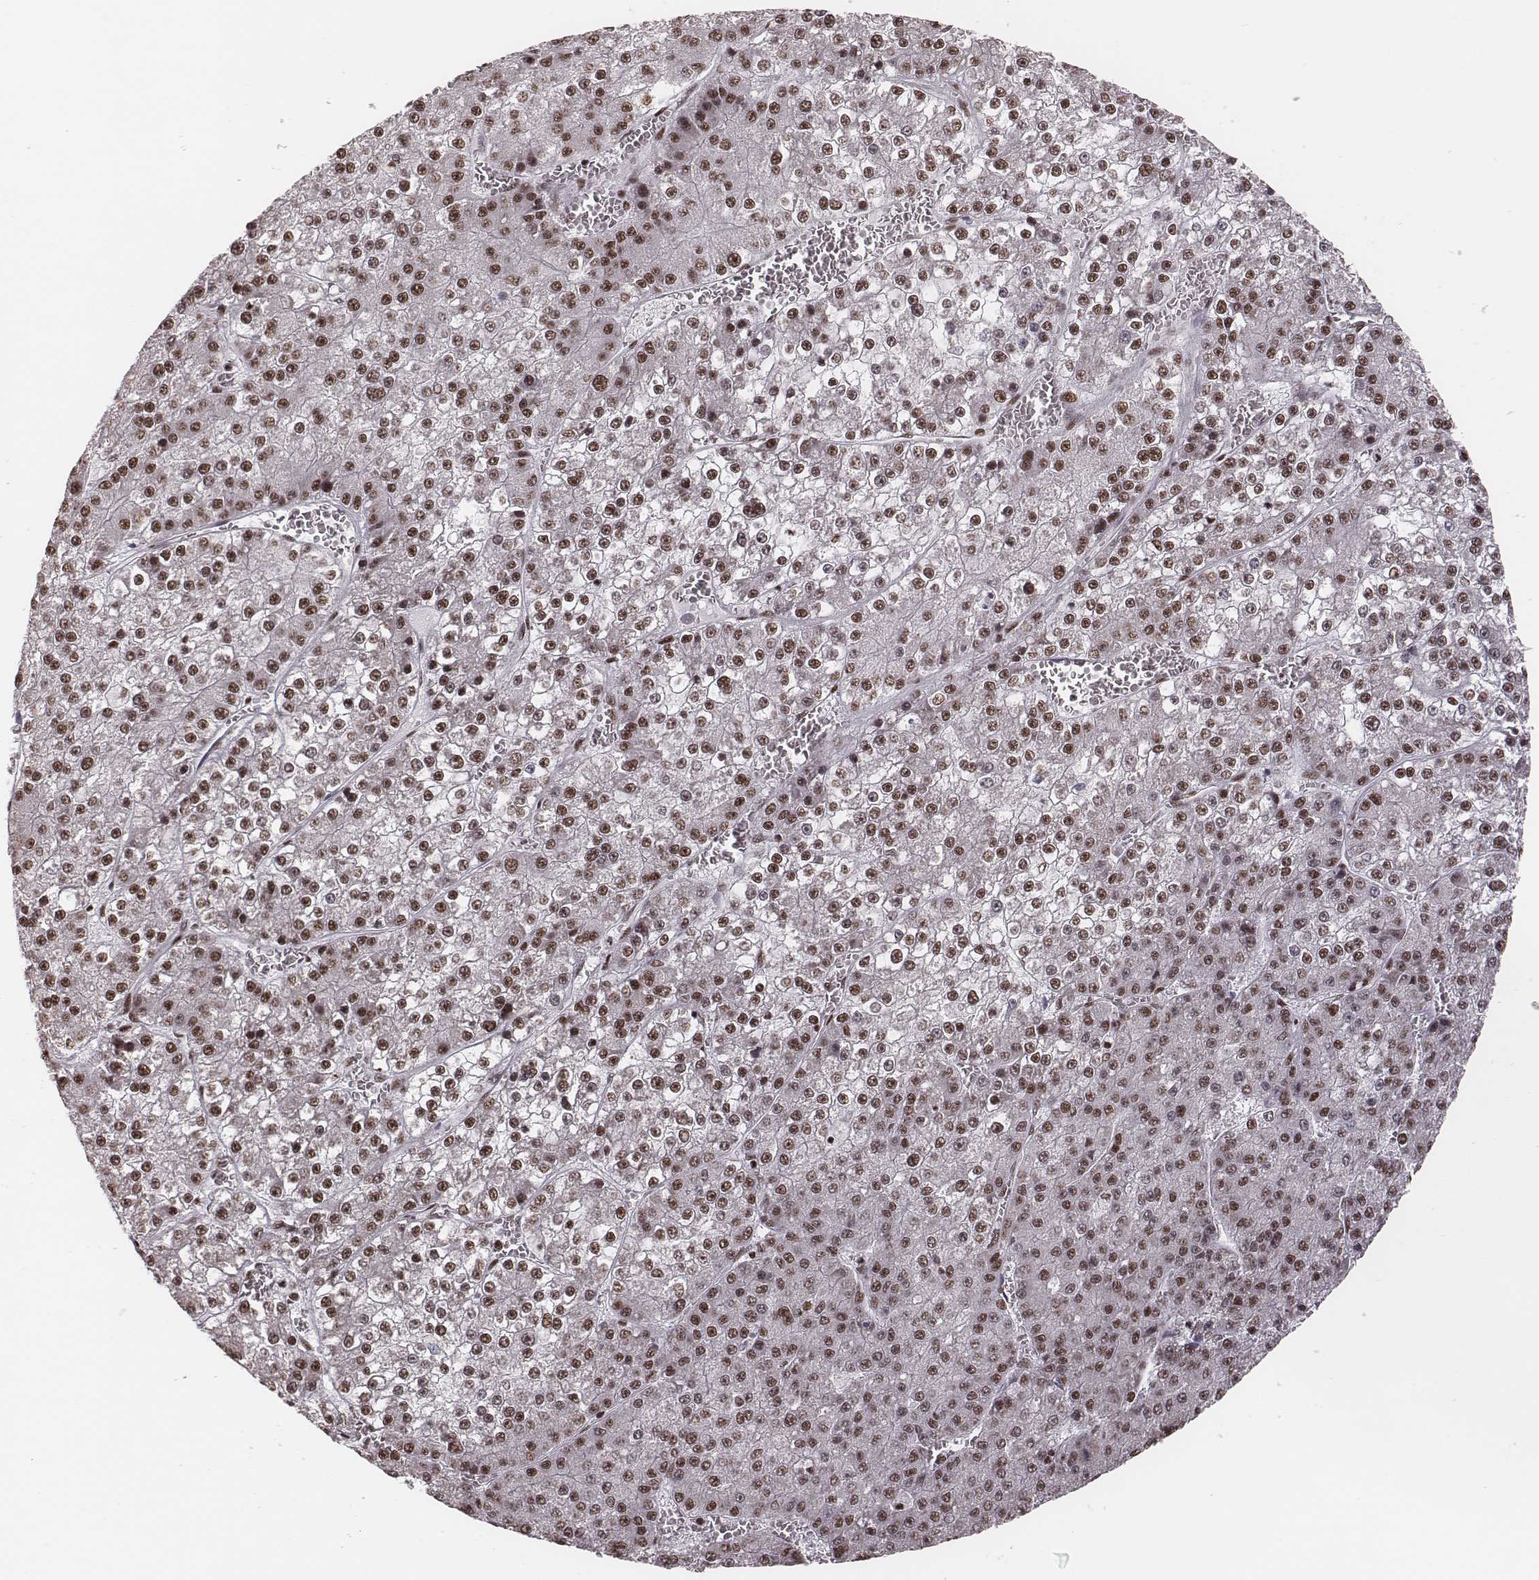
{"staining": {"intensity": "moderate", "quantity": ">75%", "location": "nuclear"}, "tissue": "liver cancer", "cell_type": "Tumor cells", "image_type": "cancer", "snomed": [{"axis": "morphology", "description": "Carcinoma, Hepatocellular, NOS"}, {"axis": "topography", "description": "Liver"}], "caption": "Liver cancer stained for a protein reveals moderate nuclear positivity in tumor cells.", "gene": "LUC7L", "patient": {"sex": "female", "age": 73}}